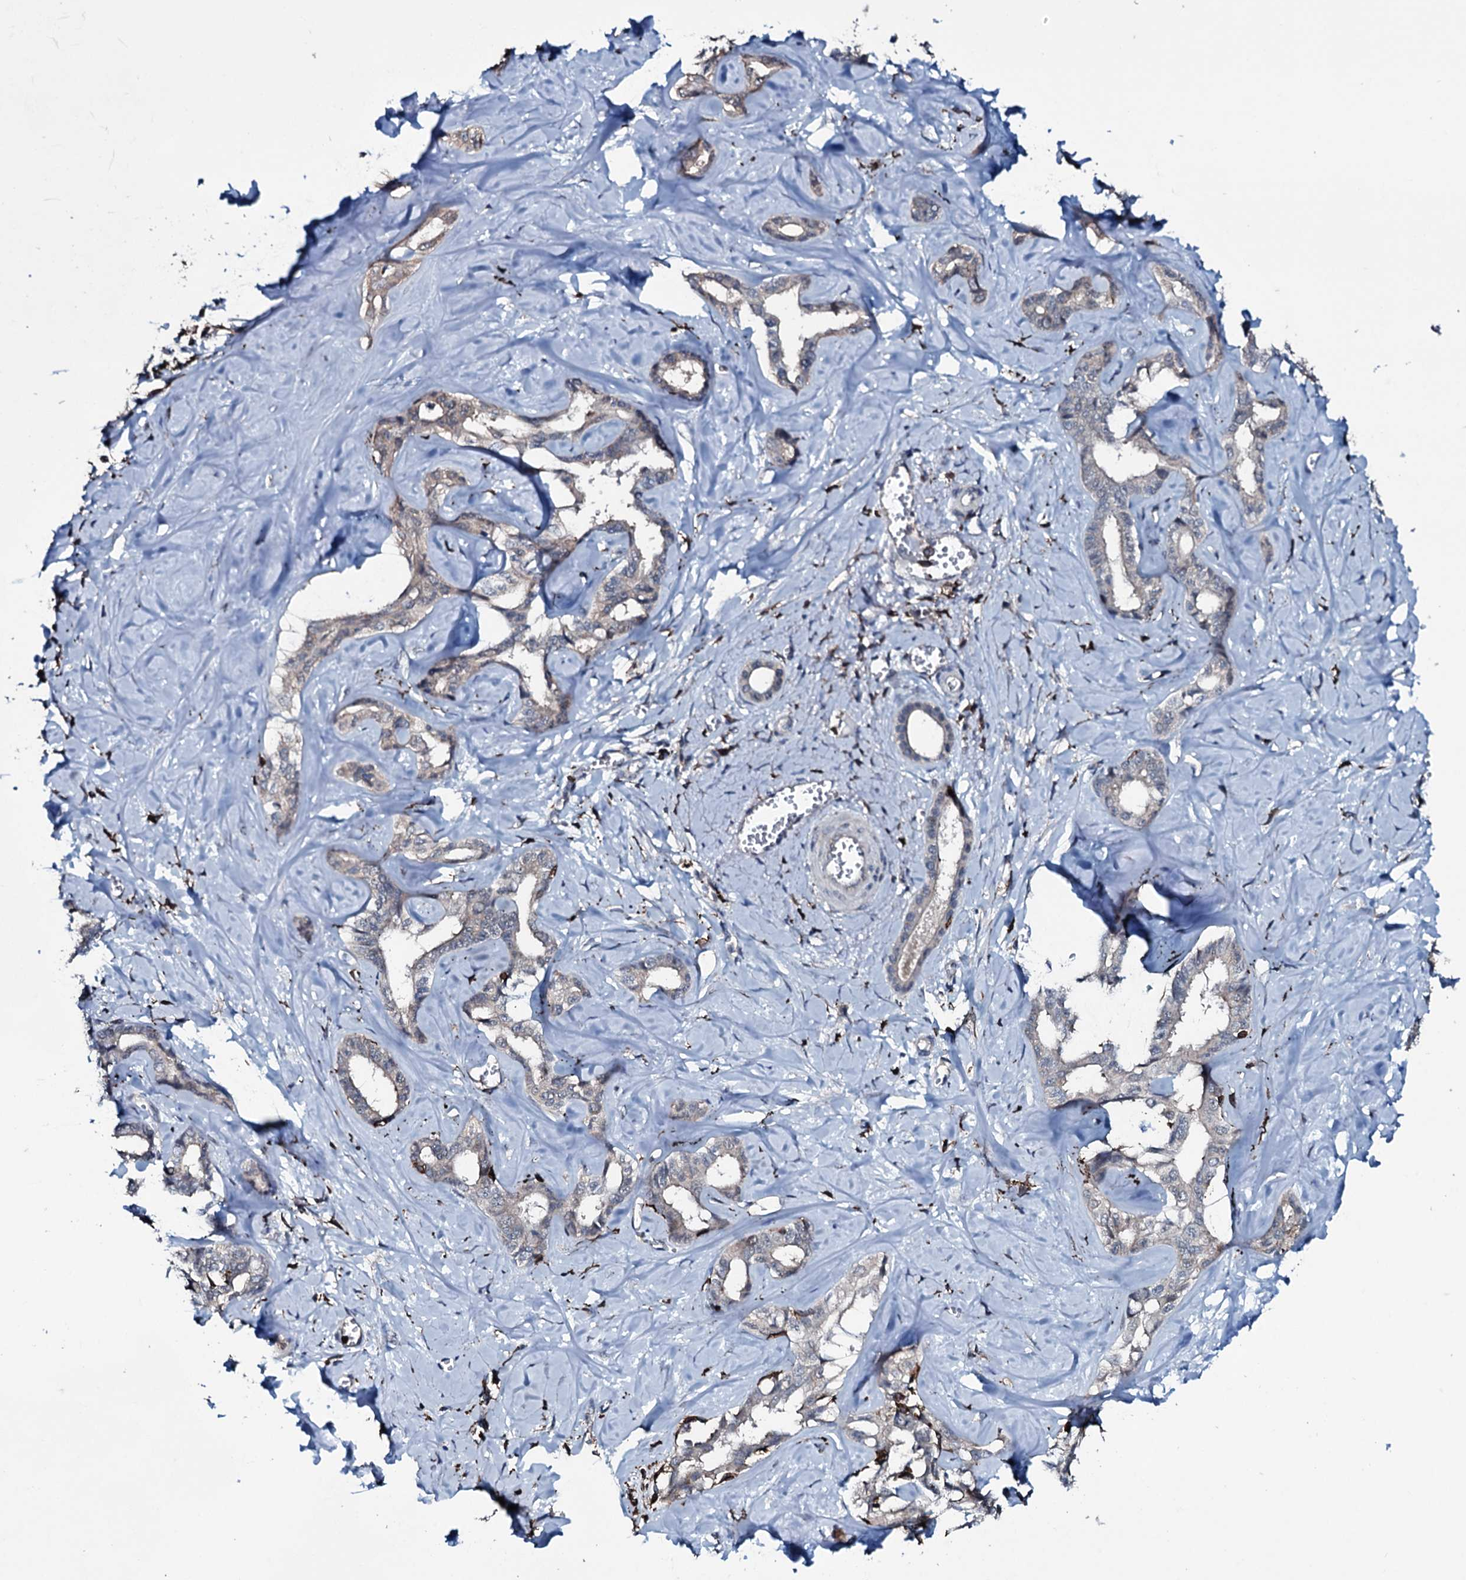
{"staining": {"intensity": "negative", "quantity": "none", "location": "none"}, "tissue": "liver cancer", "cell_type": "Tumor cells", "image_type": "cancer", "snomed": [{"axis": "morphology", "description": "Cholangiocarcinoma"}, {"axis": "topography", "description": "Liver"}], "caption": "A high-resolution micrograph shows IHC staining of liver cholangiocarcinoma, which demonstrates no significant staining in tumor cells.", "gene": "OGFOD2", "patient": {"sex": "female", "age": 77}}